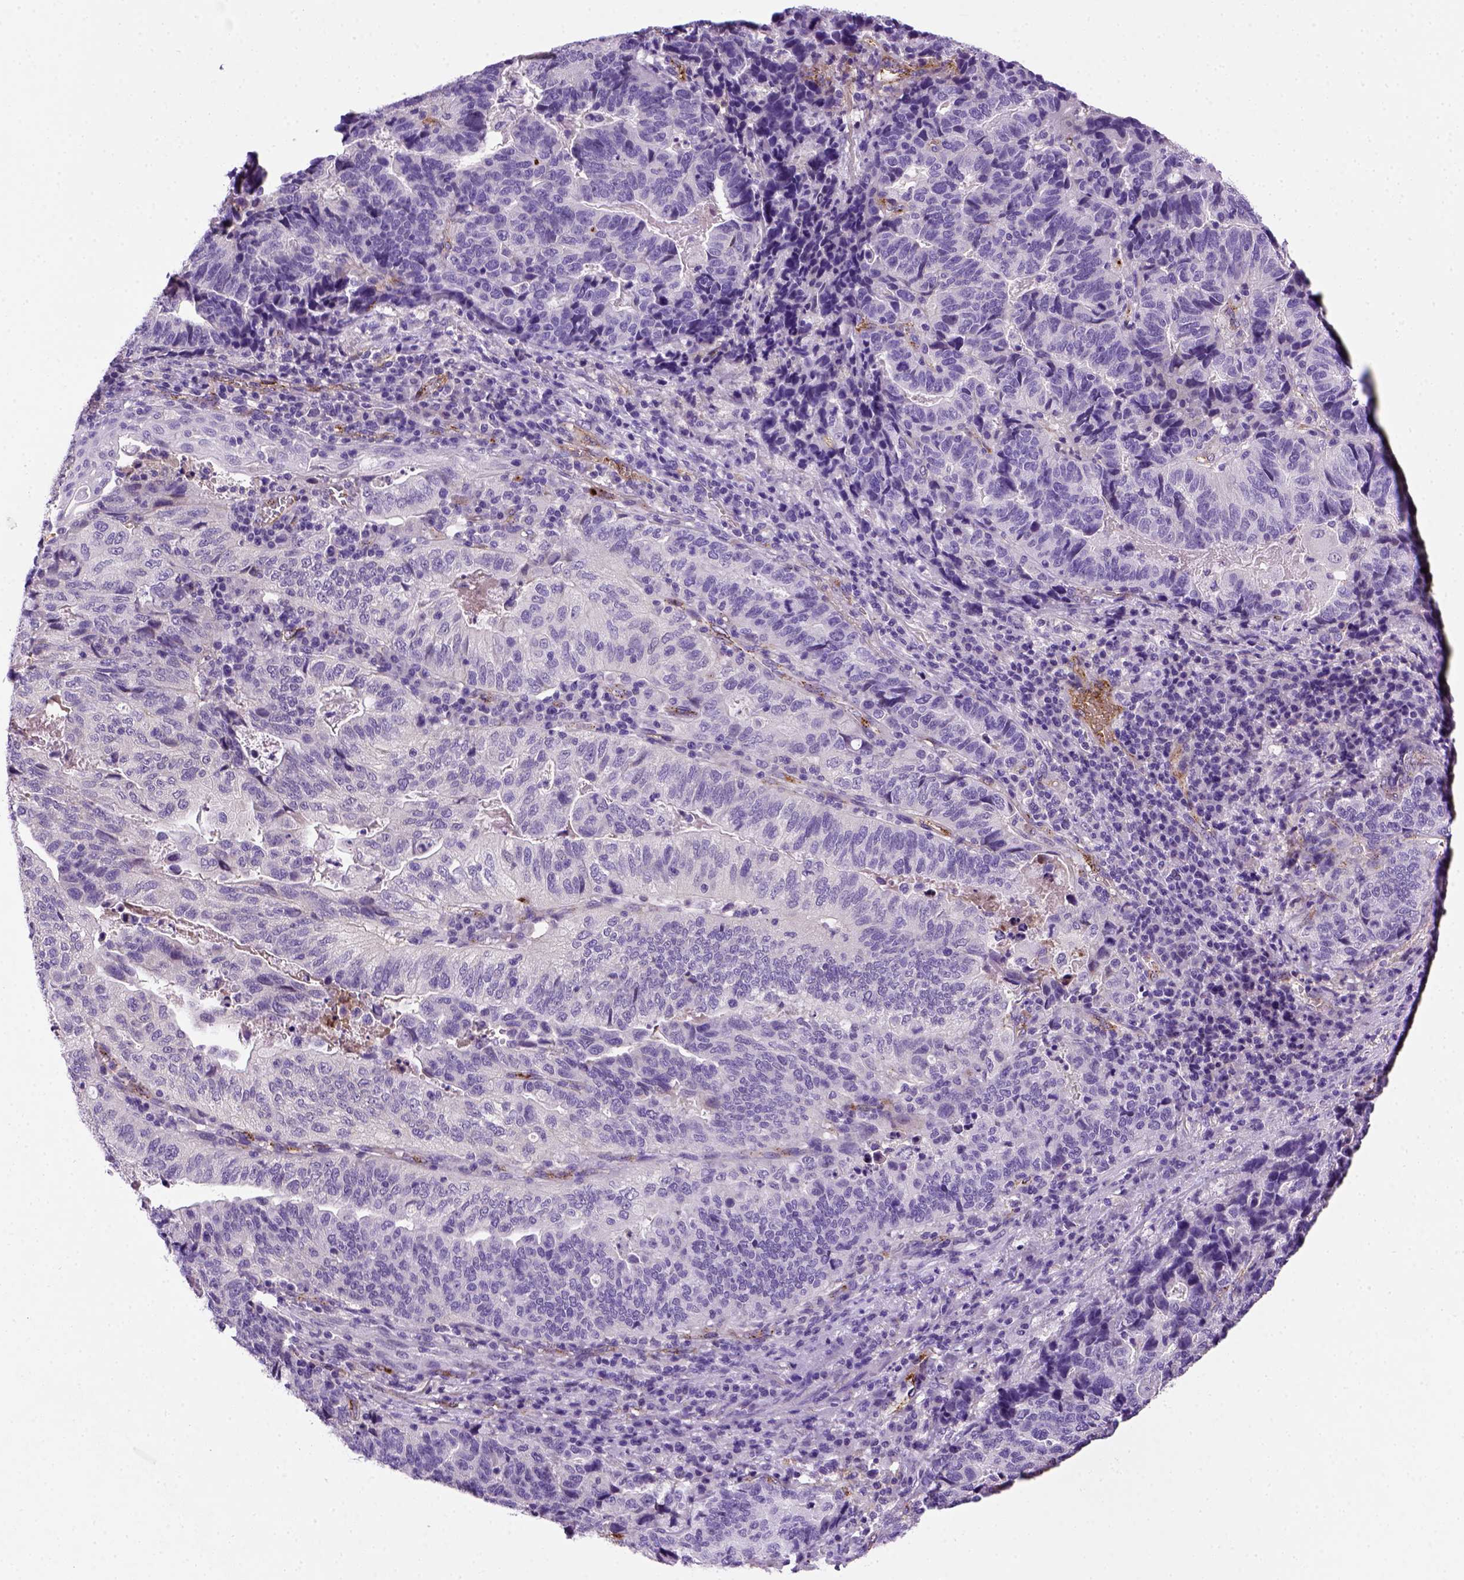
{"staining": {"intensity": "negative", "quantity": "none", "location": "none"}, "tissue": "stomach cancer", "cell_type": "Tumor cells", "image_type": "cancer", "snomed": [{"axis": "morphology", "description": "Adenocarcinoma, NOS"}, {"axis": "topography", "description": "Stomach, upper"}], "caption": "A photomicrograph of human adenocarcinoma (stomach) is negative for staining in tumor cells.", "gene": "VWF", "patient": {"sex": "female", "age": 67}}